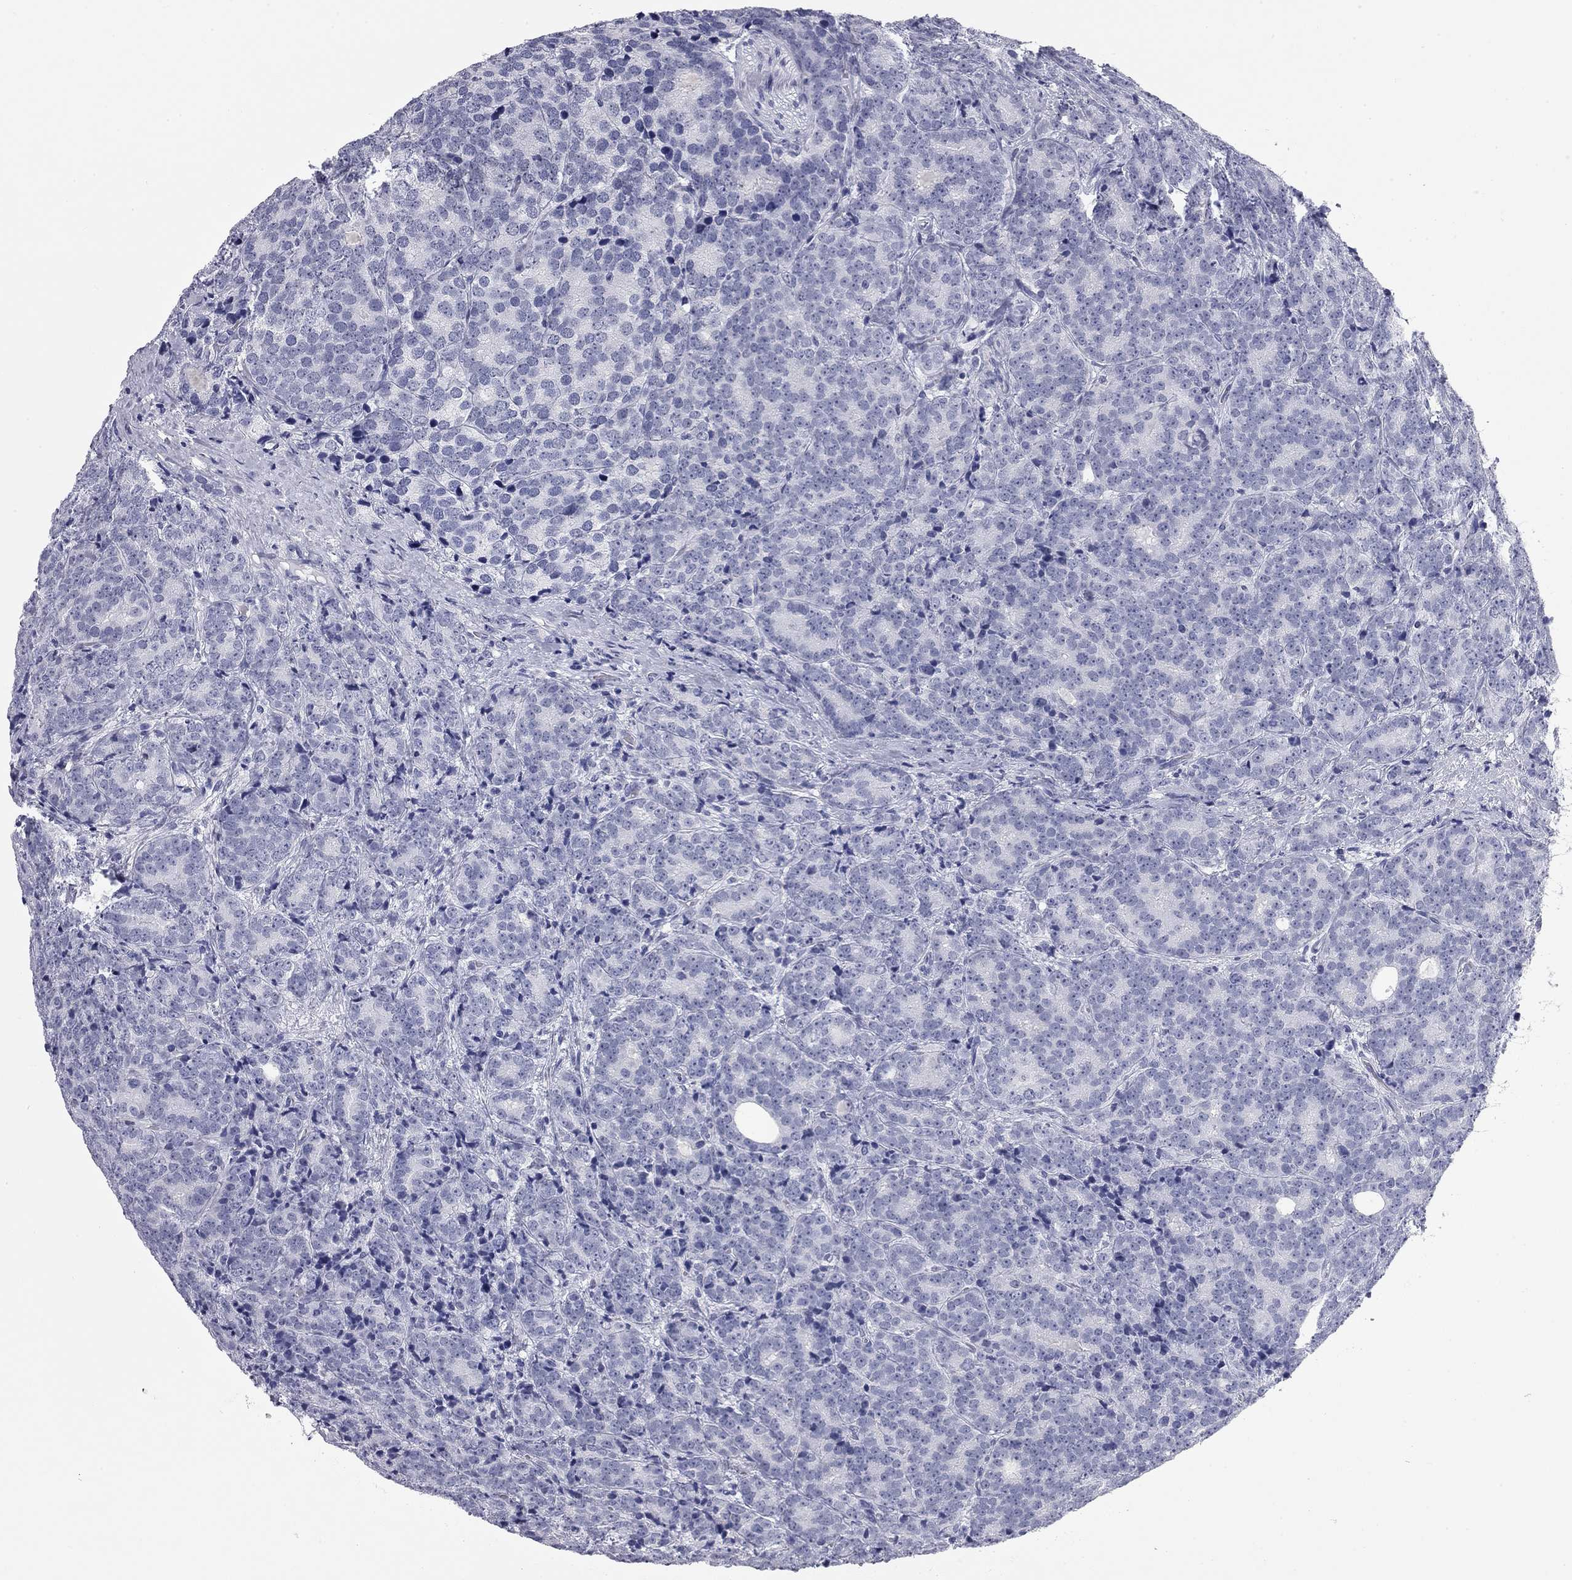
{"staining": {"intensity": "negative", "quantity": "none", "location": "none"}, "tissue": "prostate cancer", "cell_type": "Tumor cells", "image_type": "cancer", "snomed": [{"axis": "morphology", "description": "Adenocarcinoma, NOS"}, {"axis": "topography", "description": "Prostate"}], "caption": "Tumor cells show no significant positivity in prostate cancer (adenocarcinoma).", "gene": "AK8", "patient": {"sex": "male", "age": 71}}